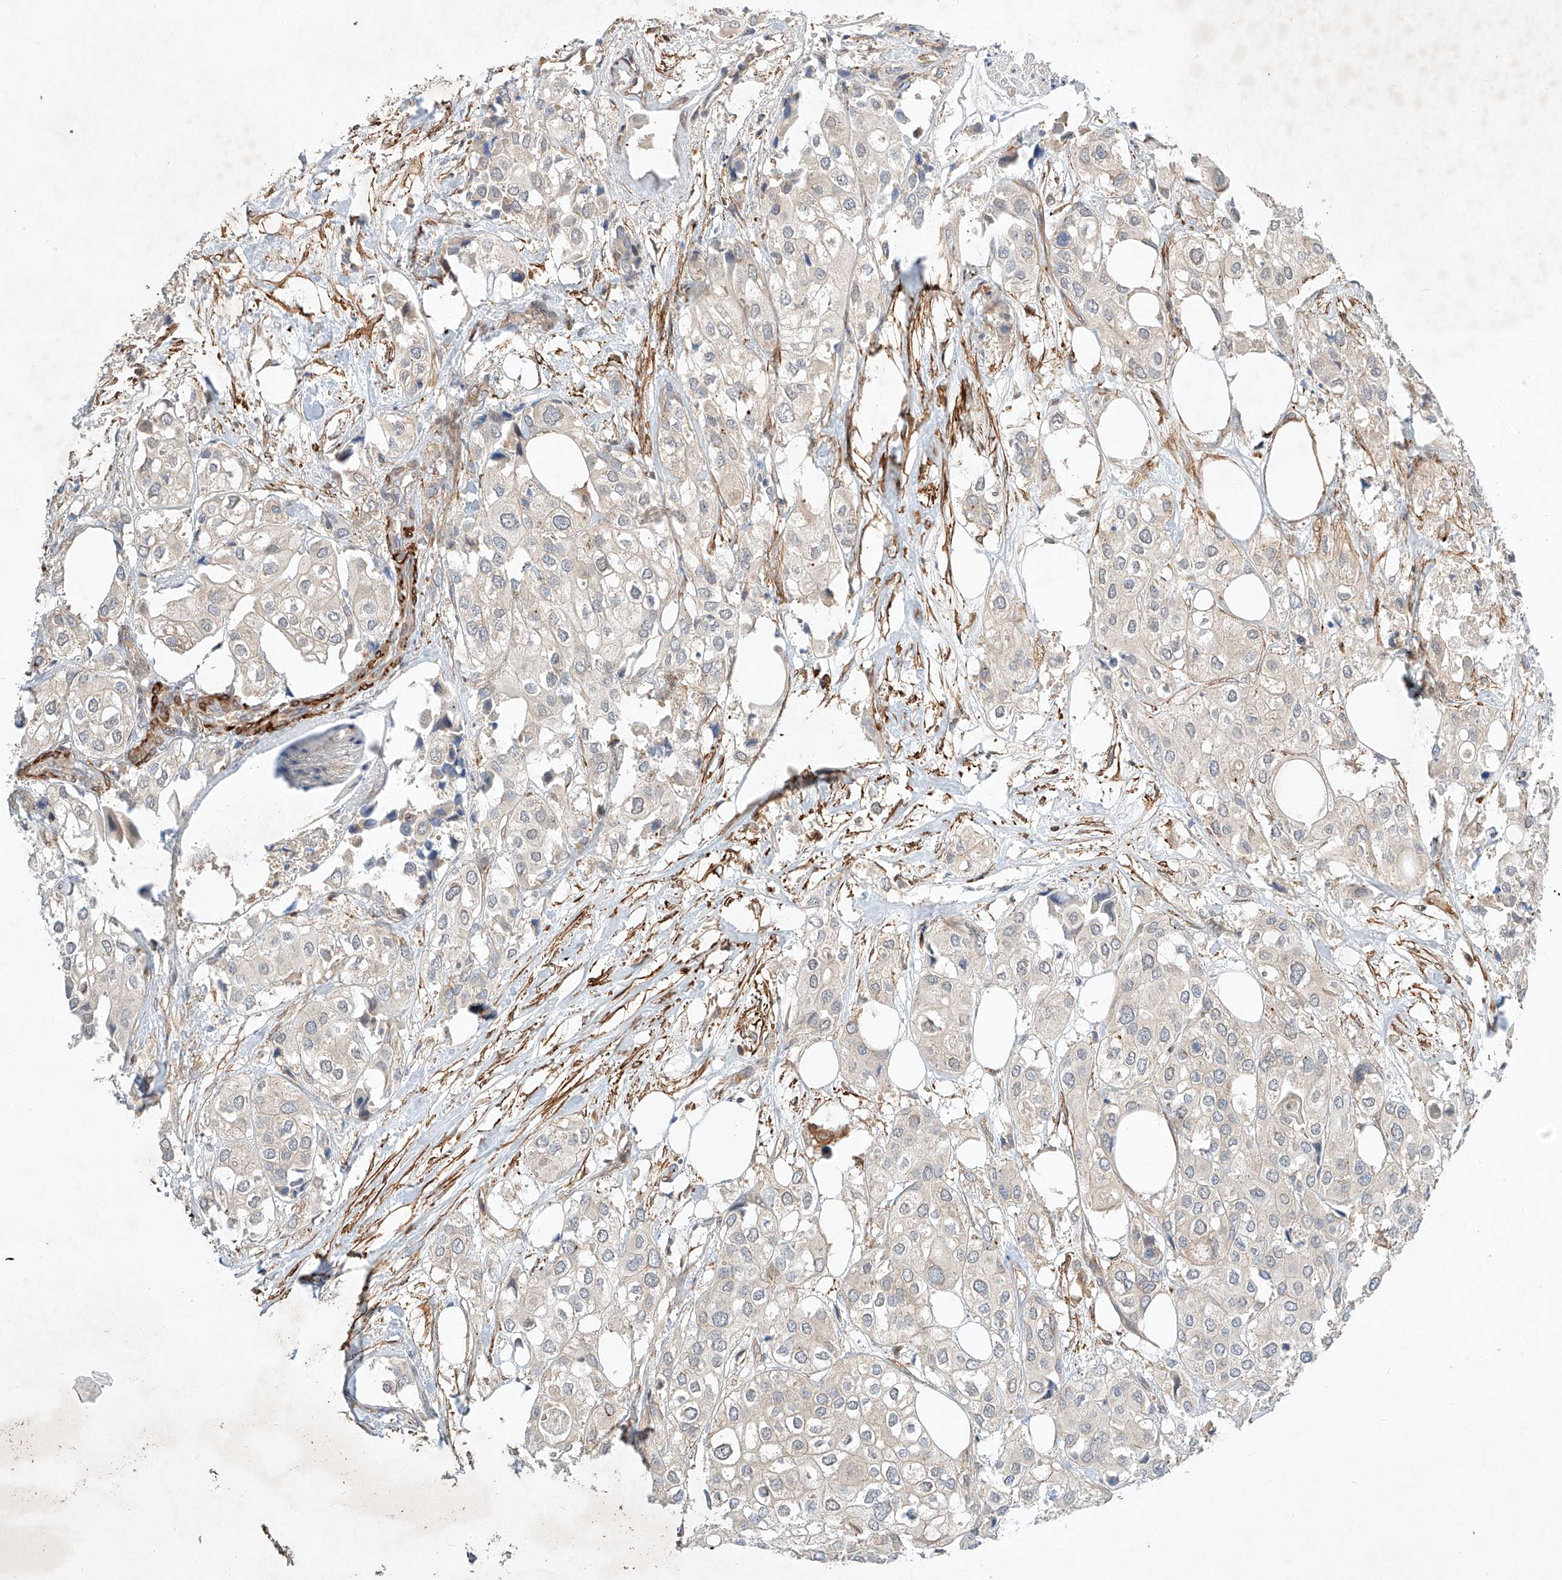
{"staining": {"intensity": "negative", "quantity": "none", "location": "none"}, "tissue": "urothelial cancer", "cell_type": "Tumor cells", "image_type": "cancer", "snomed": [{"axis": "morphology", "description": "Urothelial carcinoma, High grade"}, {"axis": "topography", "description": "Urinary bladder"}], "caption": "The immunohistochemistry (IHC) histopathology image has no significant staining in tumor cells of urothelial cancer tissue. Nuclei are stained in blue.", "gene": "ARHGAP33", "patient": {"sex": "male", "age": 64}}